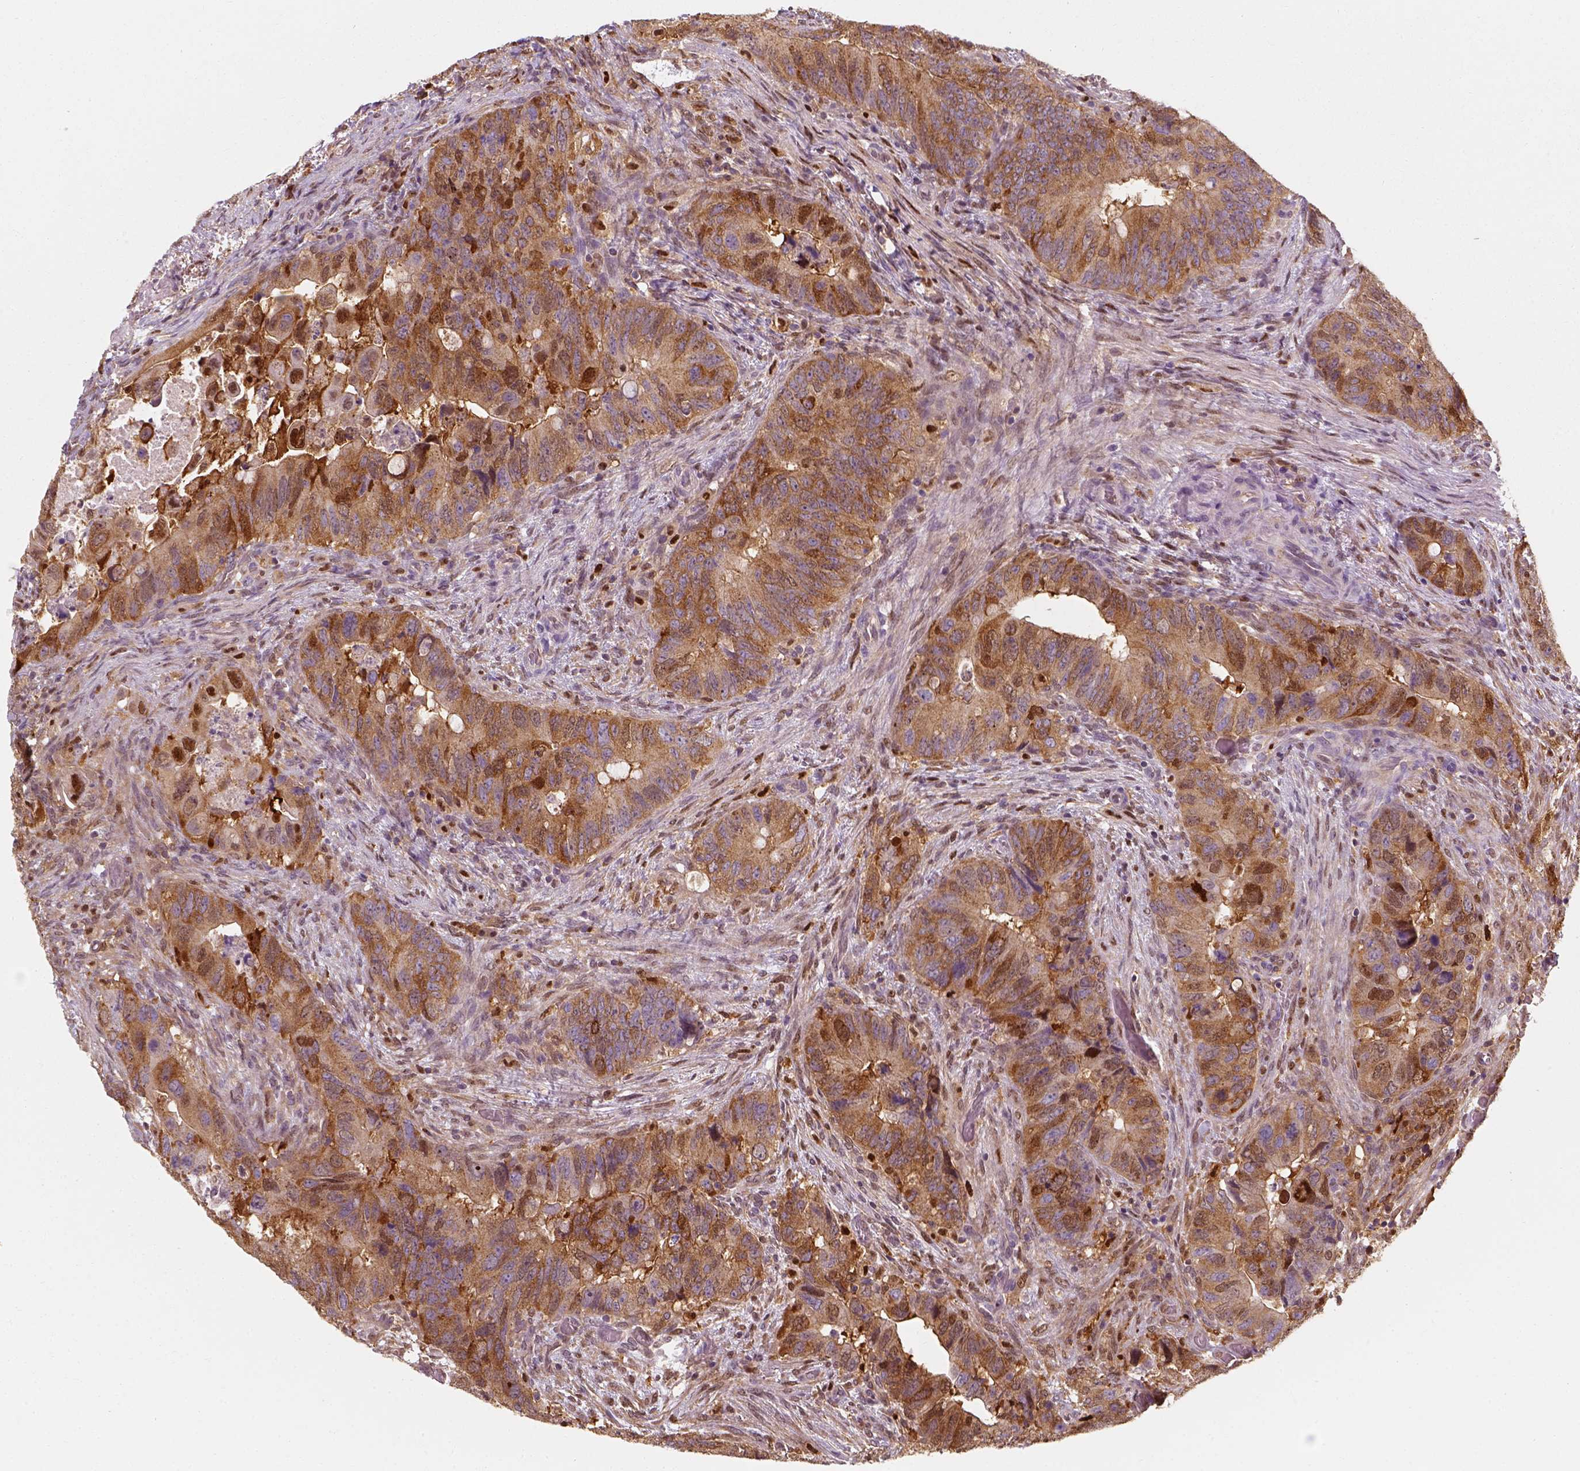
{"staining": {"intensity": "moderate", "quantity": ">75%", "location": "cytoplasmic/membranous,nuclear"}, "tissue": "colorectal cancer", "cell_type": "Tumor cells", "image_type": "cancer", "snomed": [{"axis": "morphology", "description": "Adenocarcinoma, NOS"}, {"axis": "topography", "description": "Rectum"}], "caption": "This is a histology image of immunohistochemistry (IHC) staining of colorectal cancer, which shows moderate expression in the cytoplasmic/membranous and nuclear of tumor cells.", "gene": "SQSTM1", "patient": {"sex": "male", "age": 78}}